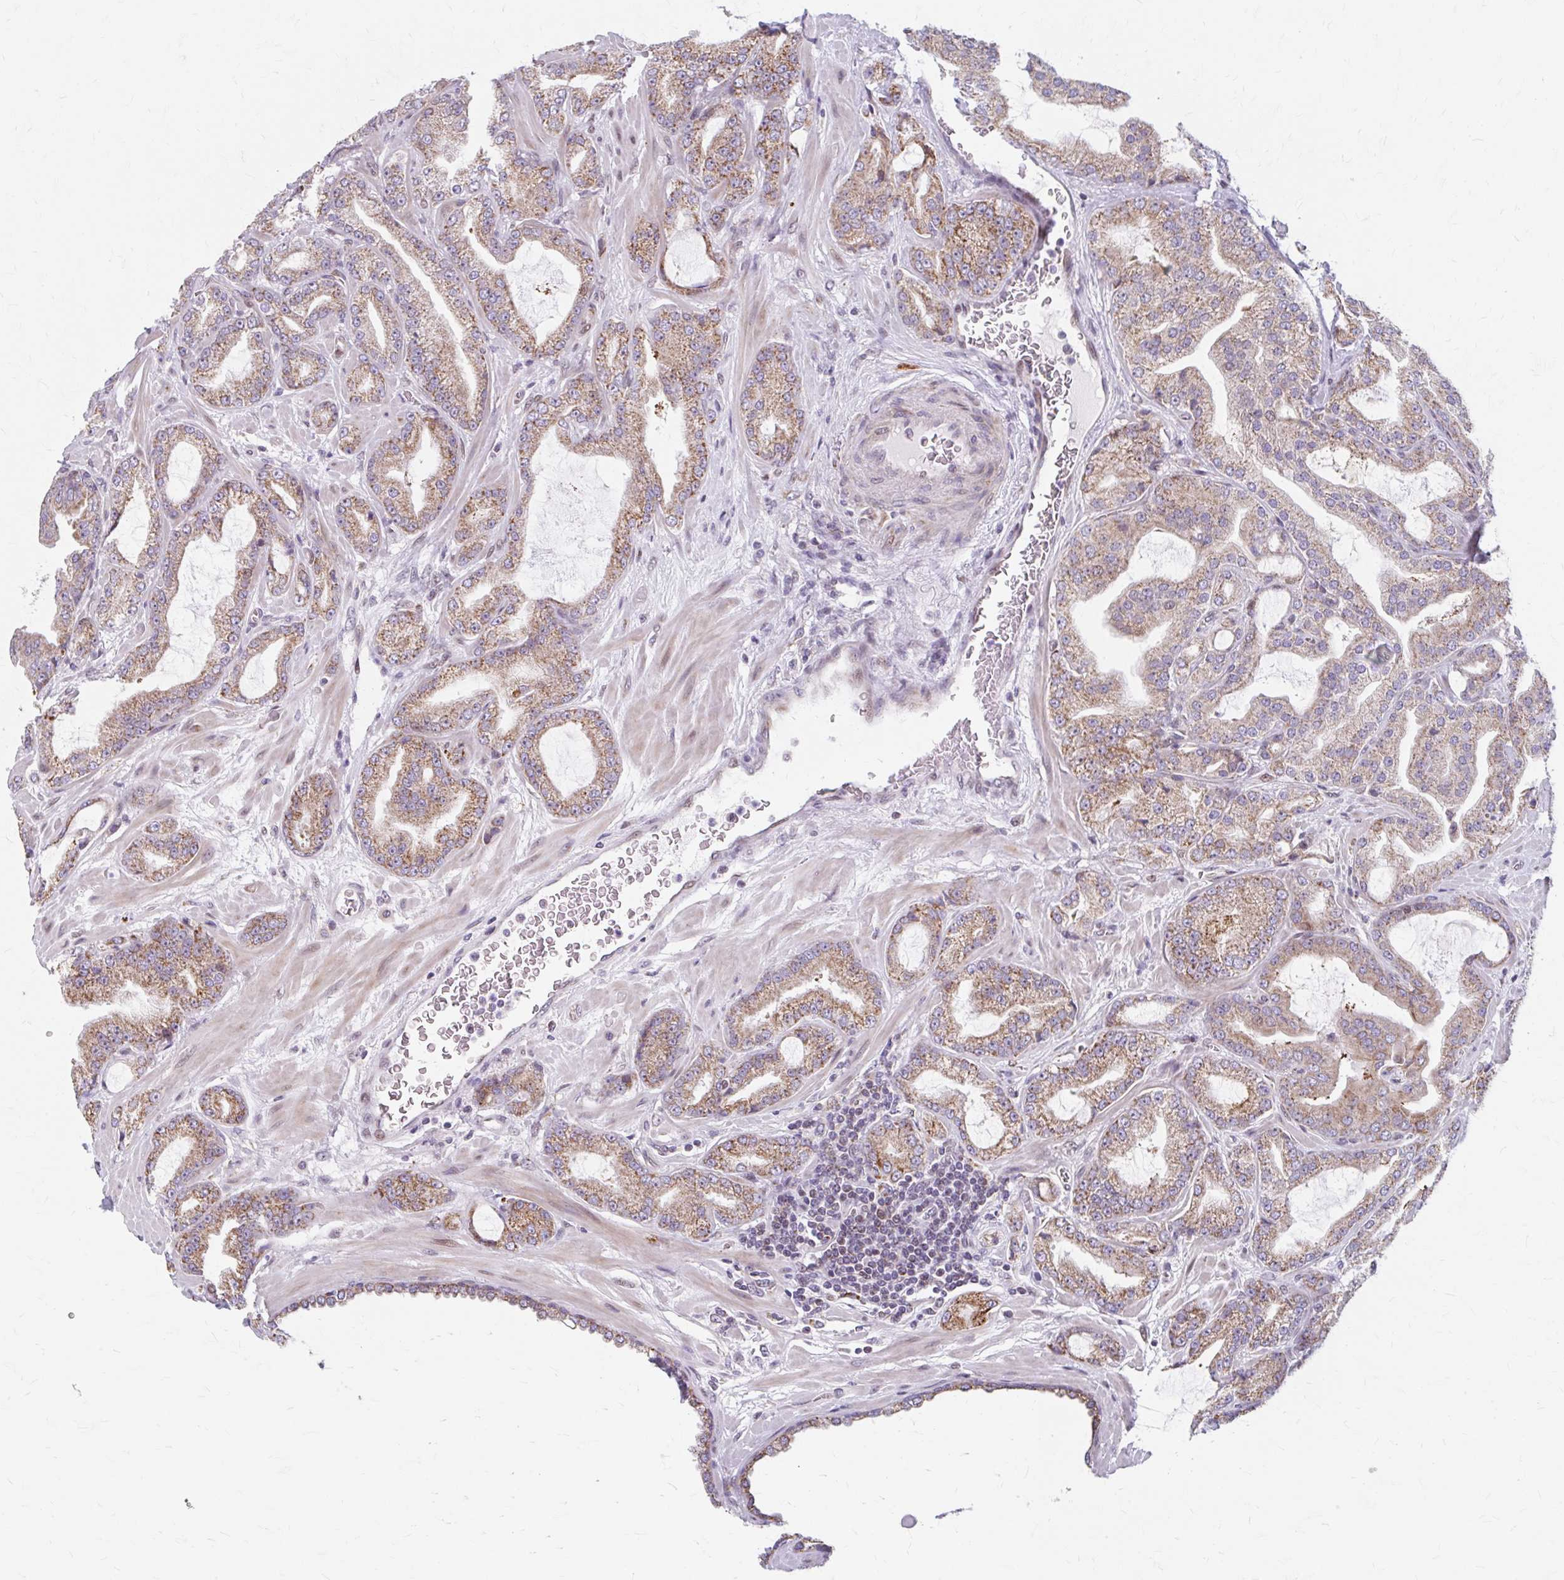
{"staining": {"intensity": "moderate", "quantity": ">75%", "location": "cytoplasmic/membranous"}, "tissue": "prostate cancer", "cell_type": "Tumor cells", "image_type": "cancer", "snomed": [{"axis": "morphology", "description": "Adenocarcinoma, High grade"}, {"axis": "topography", "description": "Prostate"}], "caption": "Immunohistochemistry (IHC) of prostate cancer (high-grade adenocarcinoma) displays medium levels of moderate cytoplasmic/membranous expression in approximately >75% of tumor cells.", "gene": "BEAN1", "patient": {"sex": "male", "age": 68}}